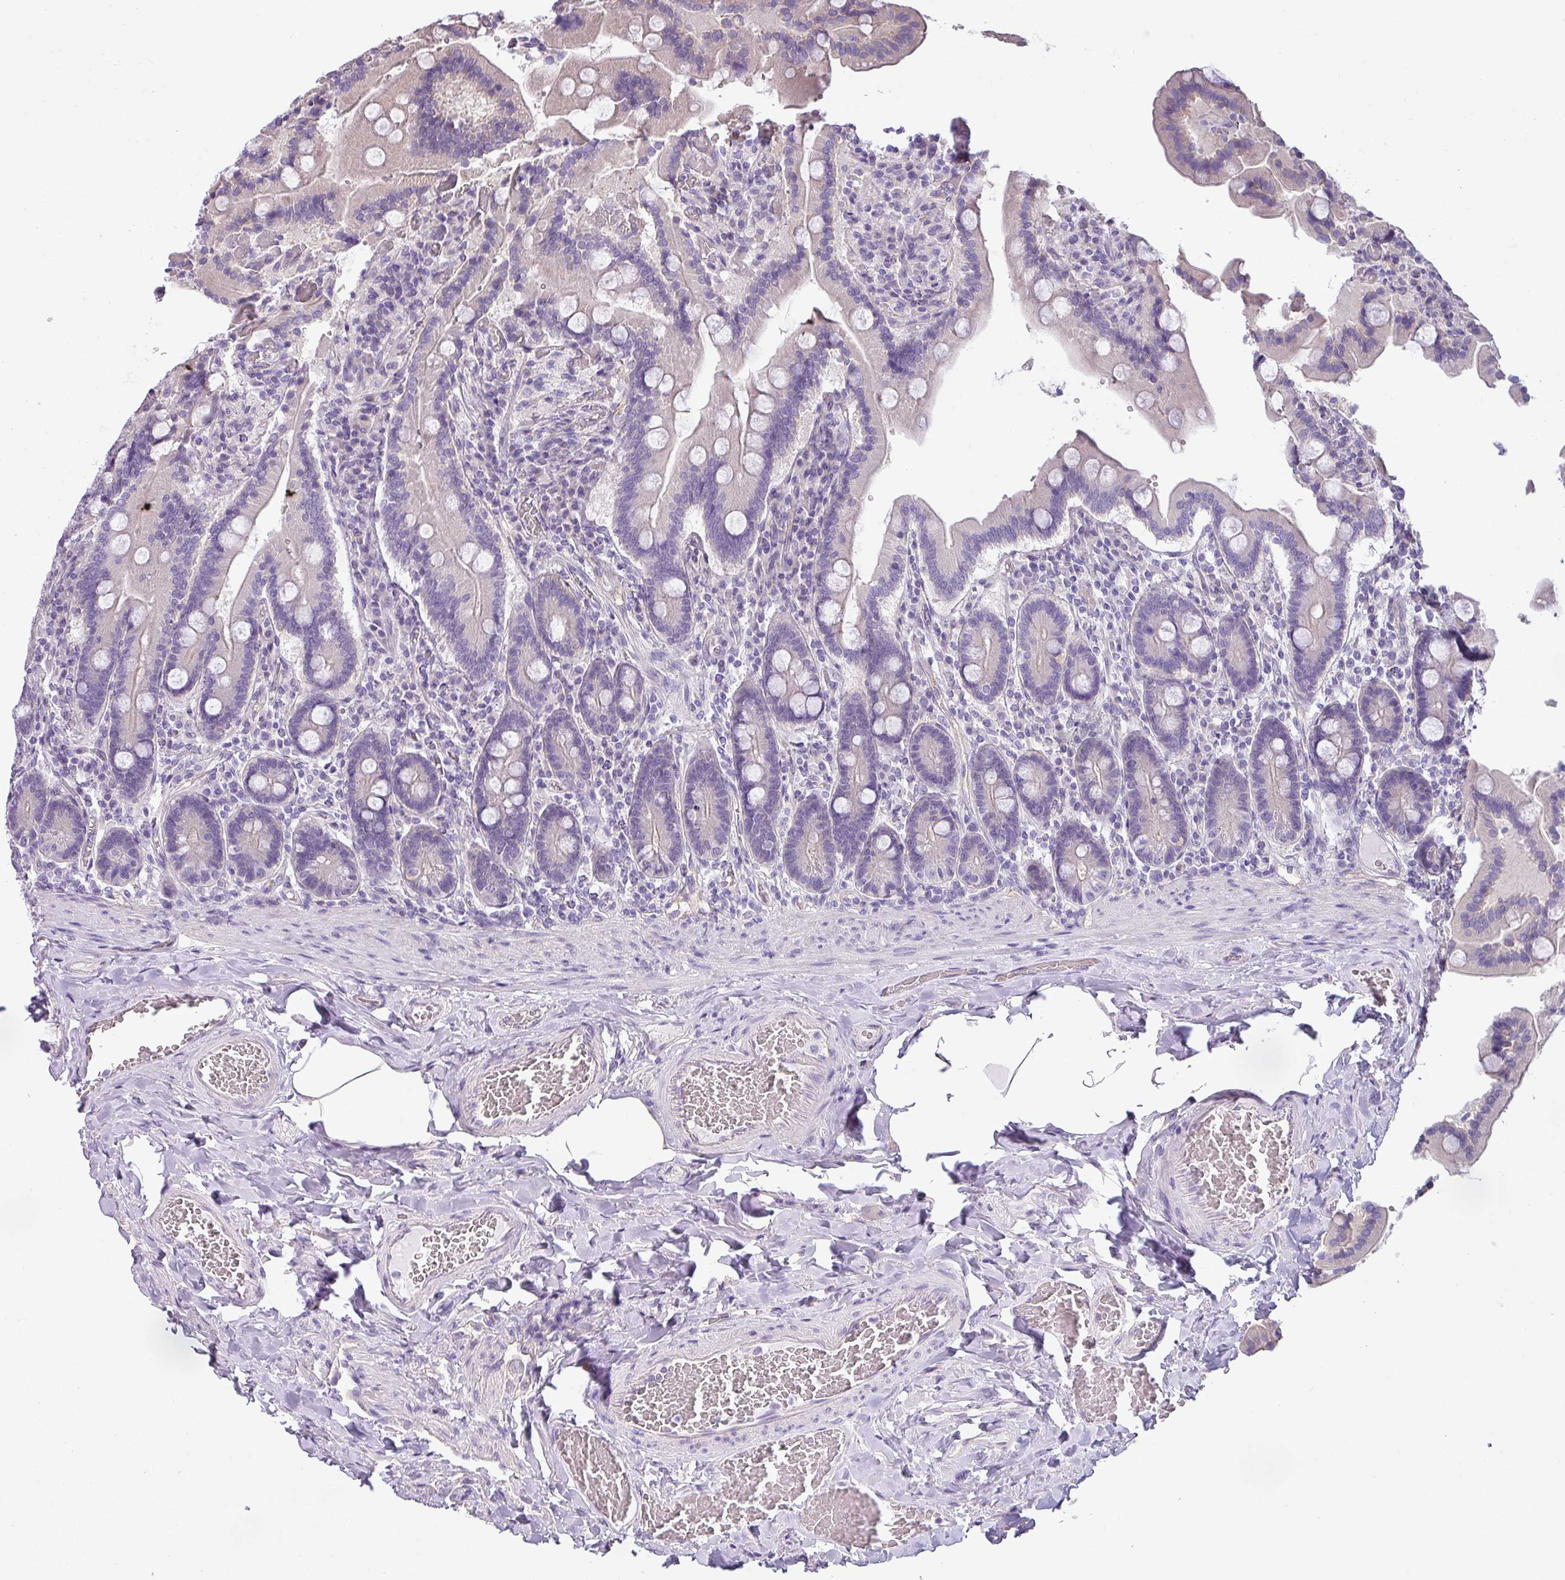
{"staining": {"intensity": "weak", "quantity": "25%-75%", "location": "cytoplasmic/membranous"}, "tissue": "duodenum", "cell_type": "Glandular cells", "image_type": "normal", "snomed": [{"axis": "morphology", "description": "Normal tissue, NOS"}, {"axis": "topography", "description": "Duodenum"}], "caption": "Human duodenum stained with a brown dye reveals weak cytoplasmic/membranous positive expression in approximately 25%-75% of glandular cells.", "gene": "PALS2", "patient": {"sex": "female", "age": 62}}